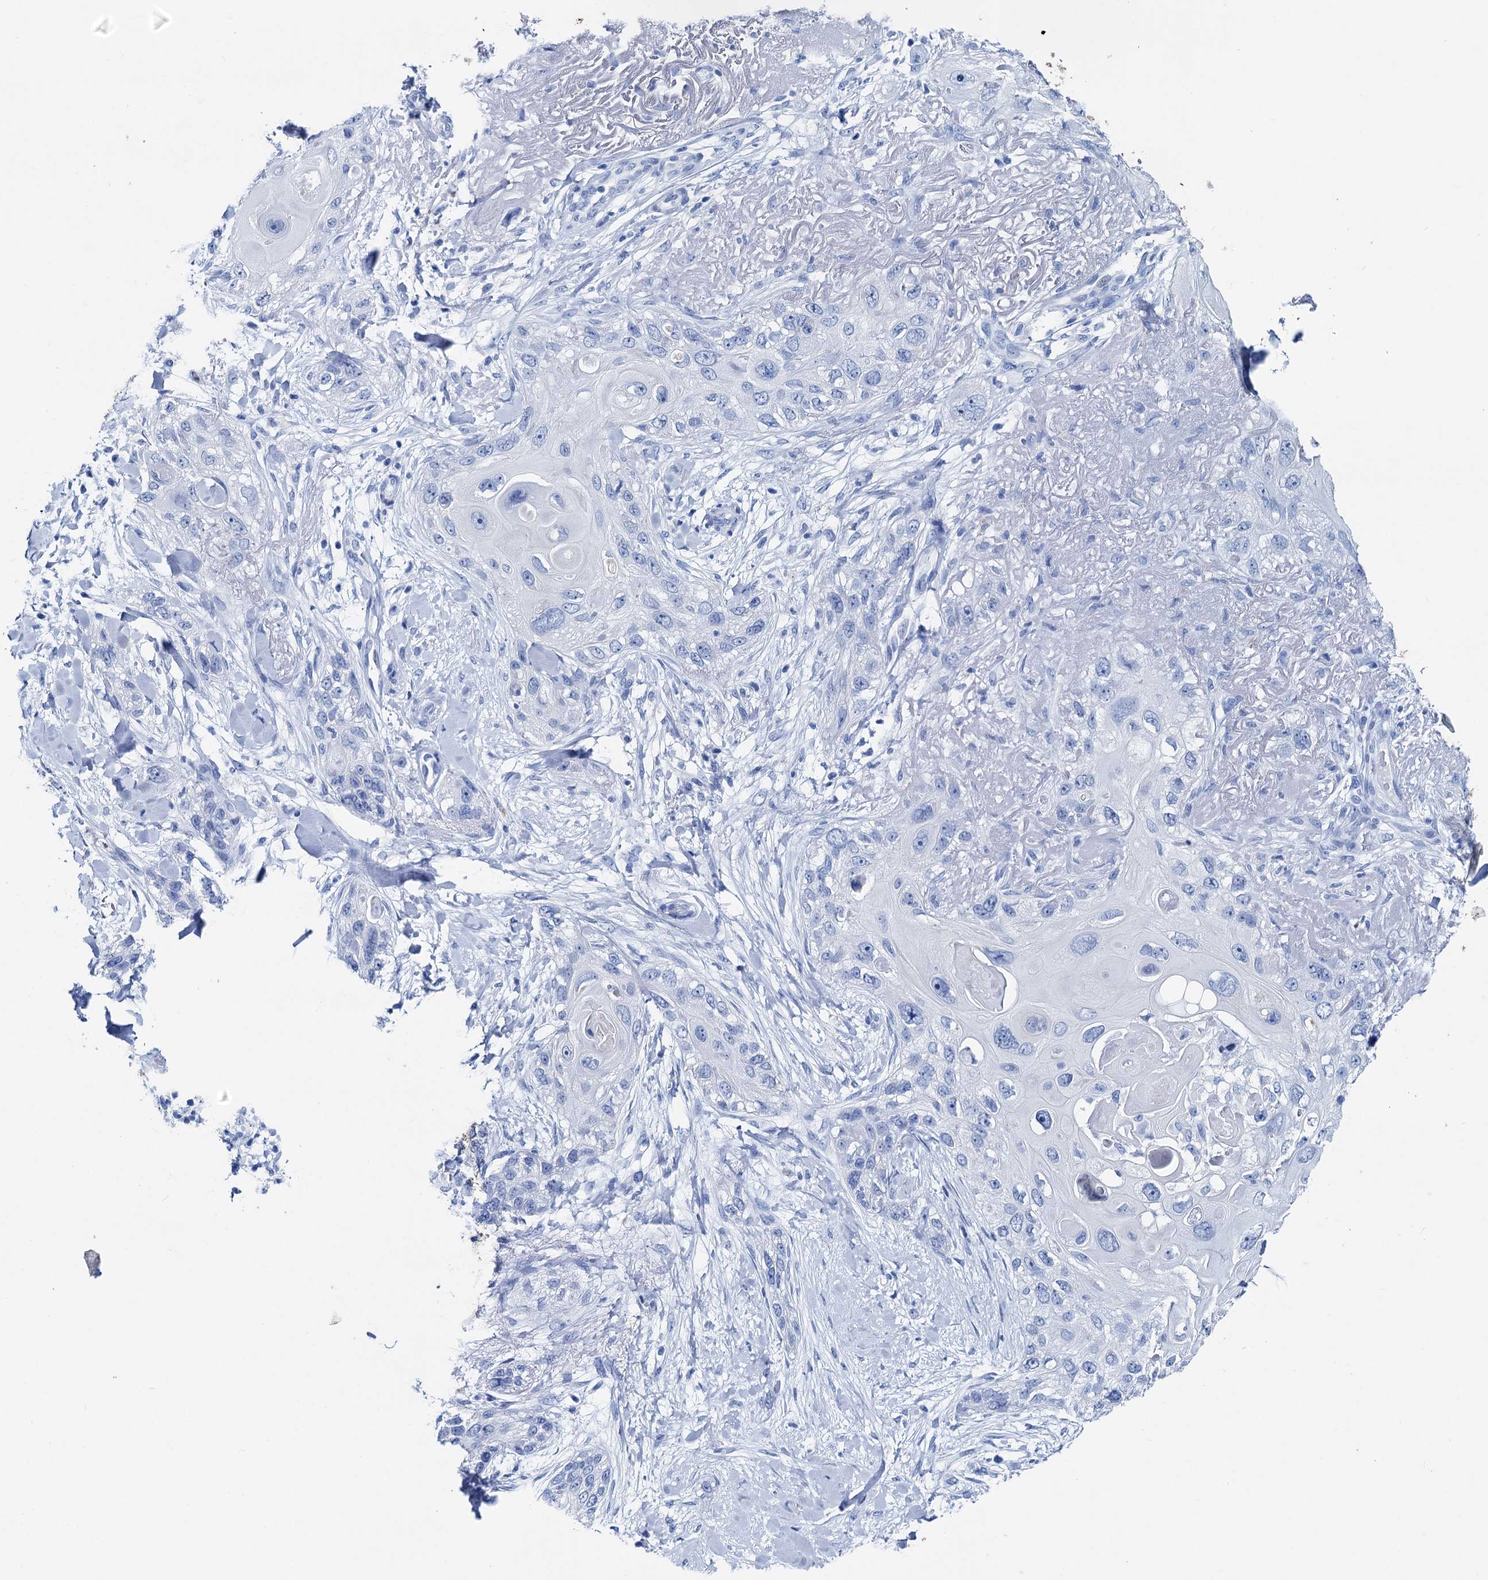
{"staining": {"intensity": "negative", "quantity": "none", "location": "none"}, "tissue": "skin cancer", "cell_type": "Tumor cells", "image_type": "cancer", "snomed": [{"axis": "morphology", "description": "Normal tissue, NOS"}, {"axis": "morphology", "description": "Squamous cell carcinoma, NOS"}, {"axis": "topography", "description": "Skin"}], "caption": "Immunohistochemical staining of skin cancer (squamous cell carcinoma) demonstrates no significant expression in tumor cells.", "gene": "BRINP1", "patient": {"sex": "male", "age": 72}}